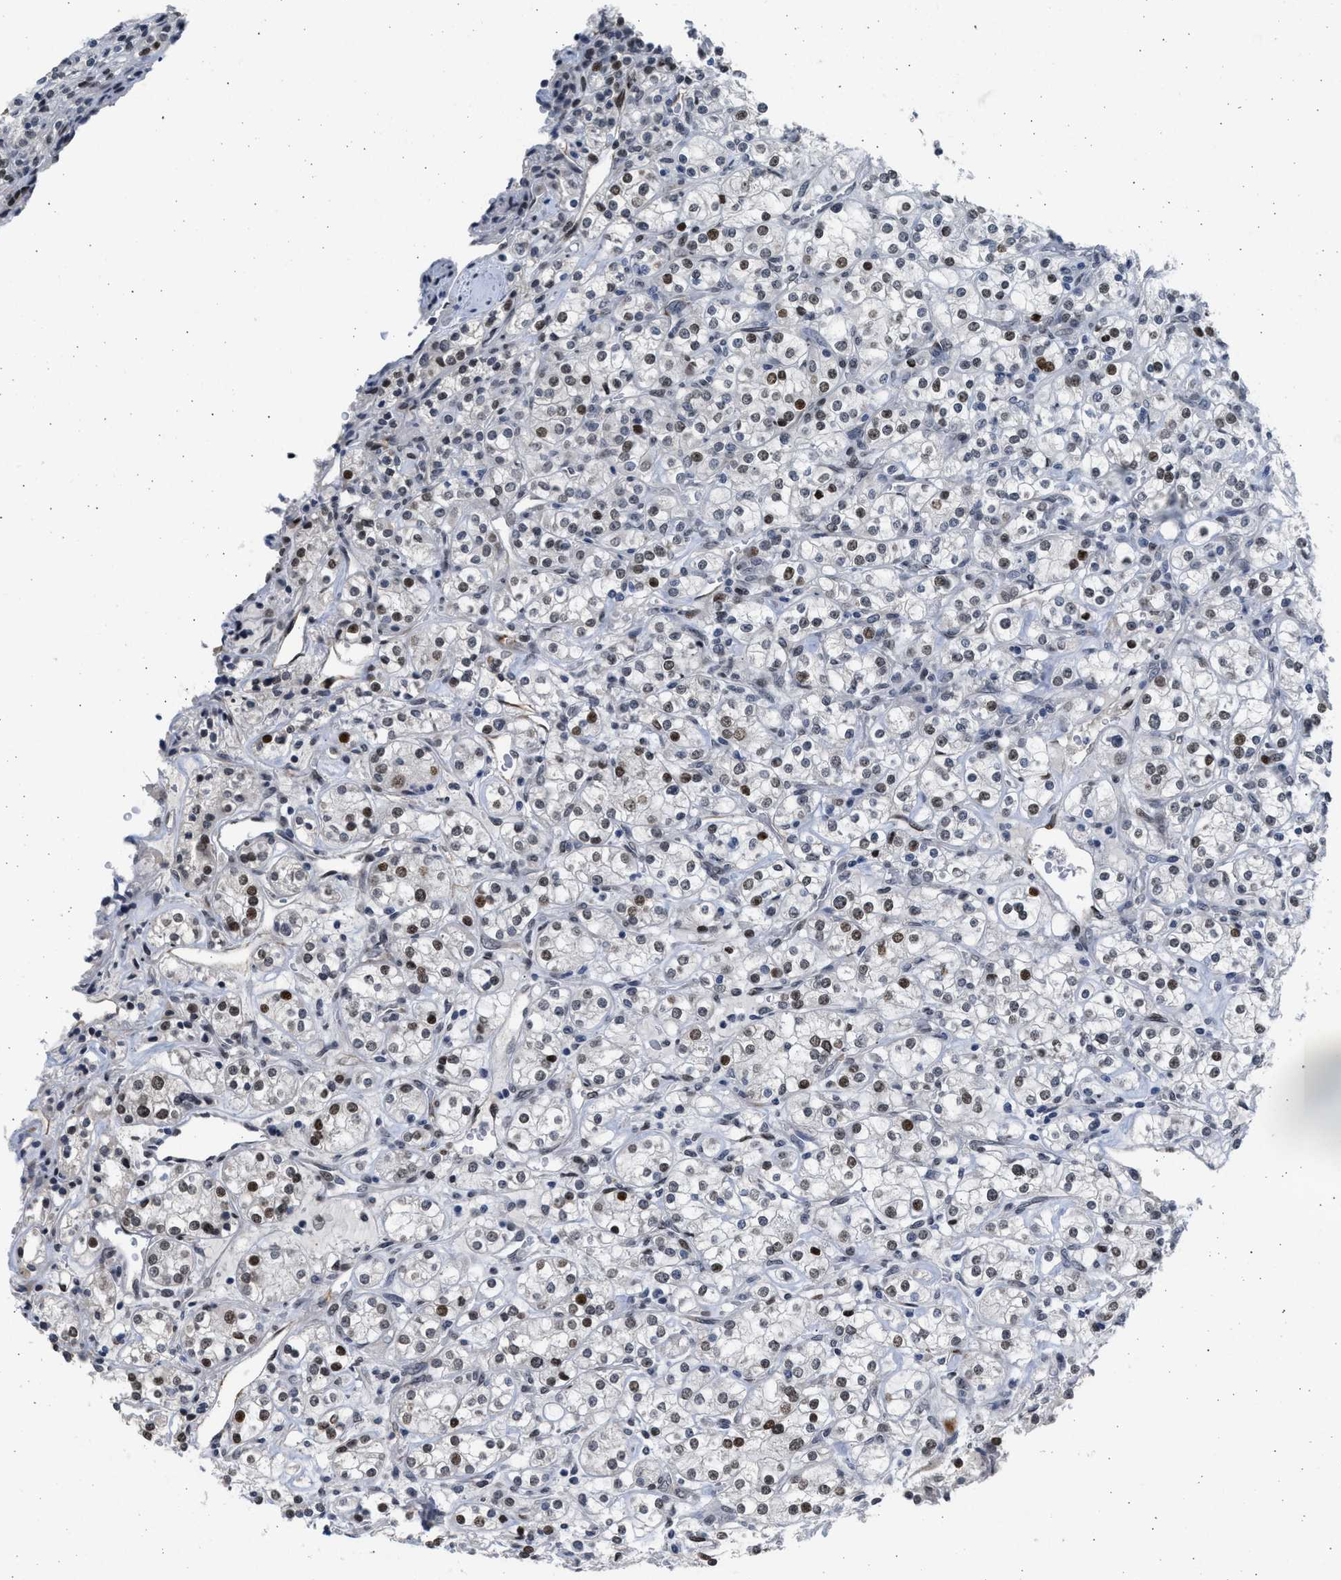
{"staining": {"intensity": "moderate", "quantity": "25%-75%", "location": "nuclear"}, "tissue": "renal cancer", "cell_type": "Tumor cells", "image_type": "cancer", "snomed": [{"axis": "morphology", "description": "Adenocarcinoma, NOS"}, {"axis": "topography", "description": "Kidney"}], "caption": "The image demonstrates immunohistochemical staining of renal cancer. There is moderate nuclear expression is appreciated in approximately 25%-75% of tumor cells.", "gene": "HMGN3", "patient": {"sex": "male", "age": 77}}